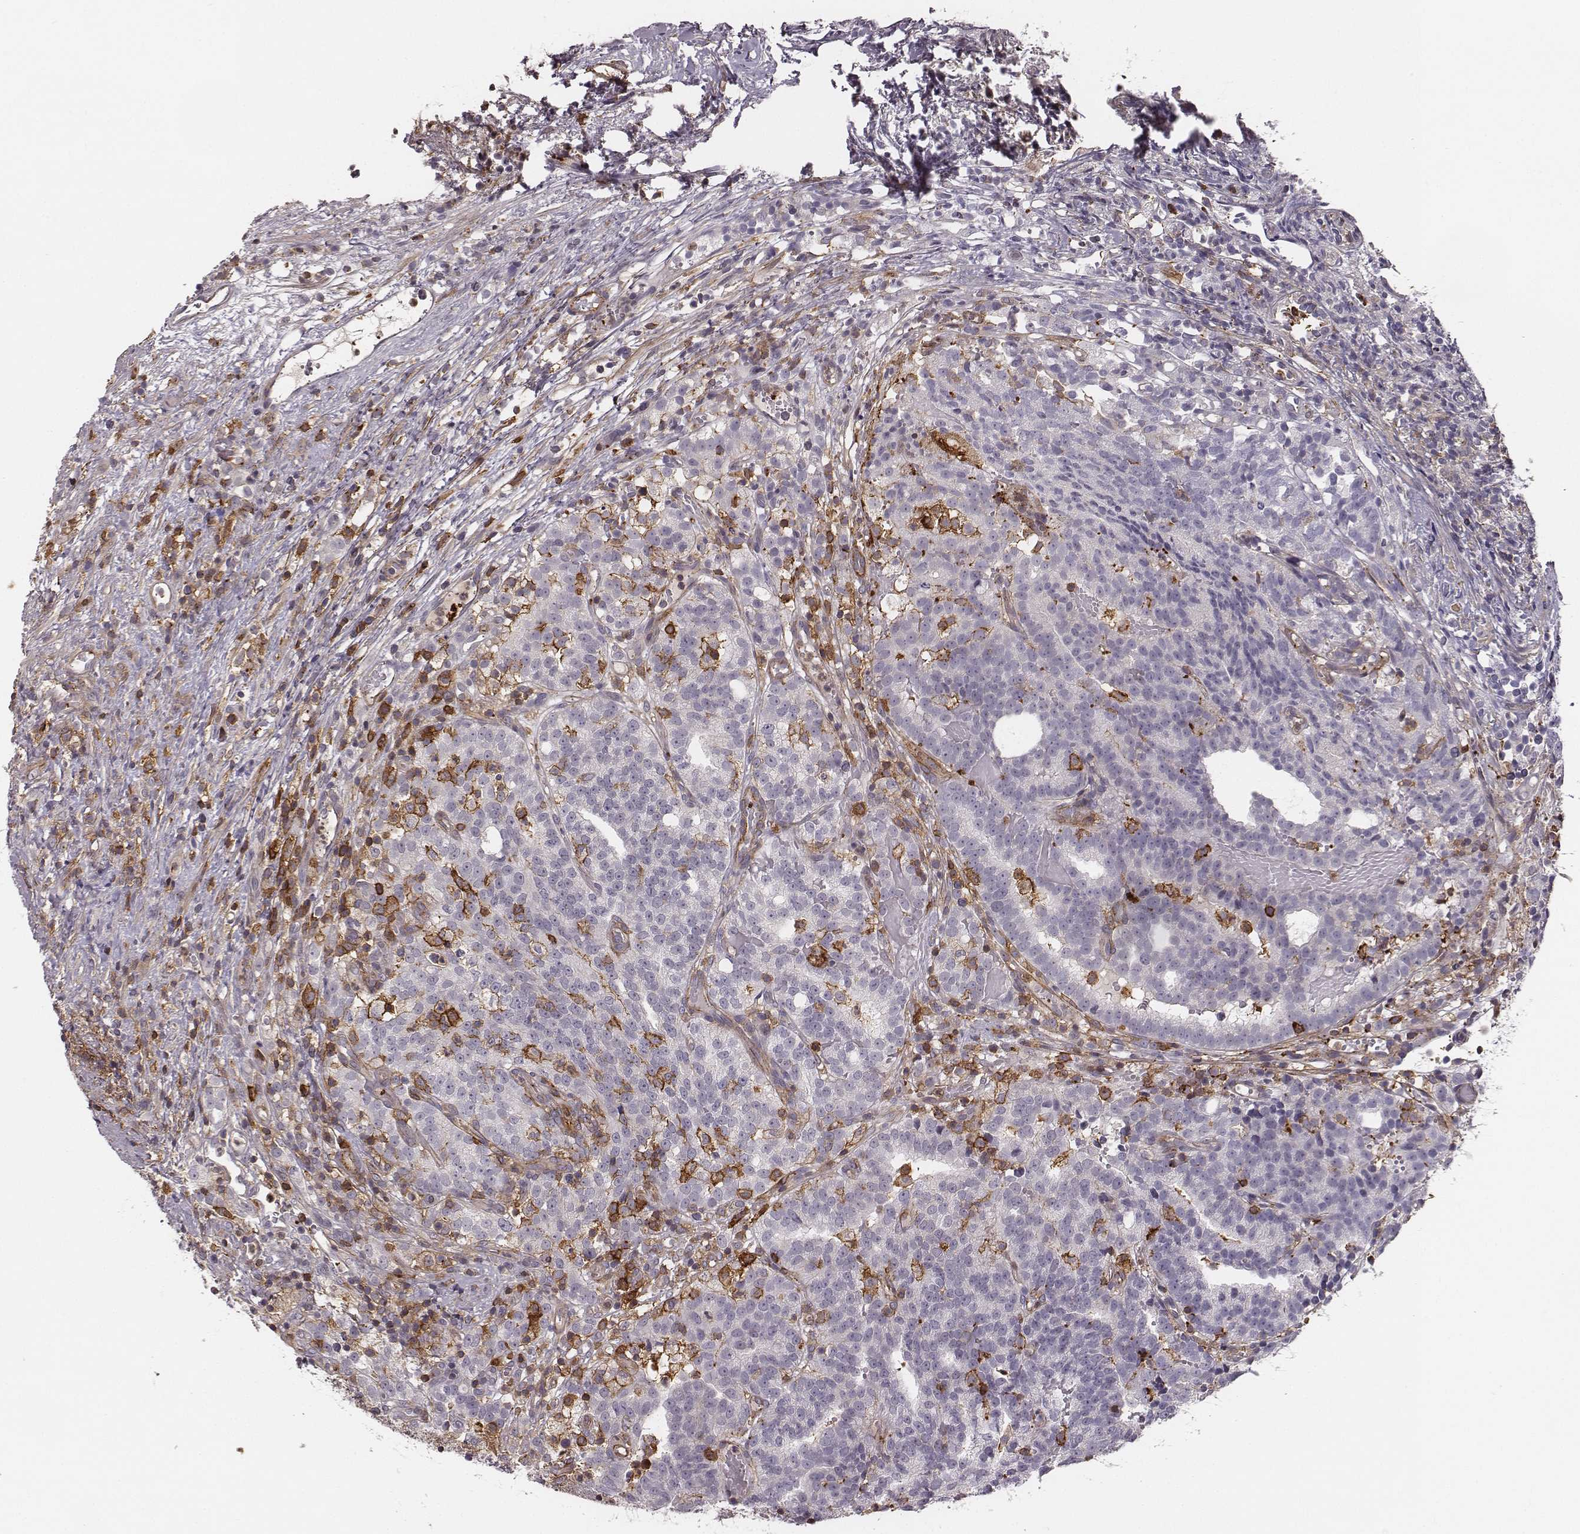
{"staining": {"intensity": "negative", "quantity": "none", "location": "none"}, "tissue": "prostate cancer", "cell_type": "Tumor cells", "image_type": "cancer", "snomed": [{"axis": "morphology", "description": "Adenocarcinoma, High grade"}, {"axis": "topography", "description": "Prostate"}], "caption": "DAB (3,3'-diaminobenzidine) immunohistochemical staining of human prostate cancer displays no significant staining in tumor cells. (DAB (3,3'-diaminobenzidine) IHC visualized using brightfield microscopy, high magnification).", "gene": "ZYX", "patient": {"sex": "male", "age": 53}}